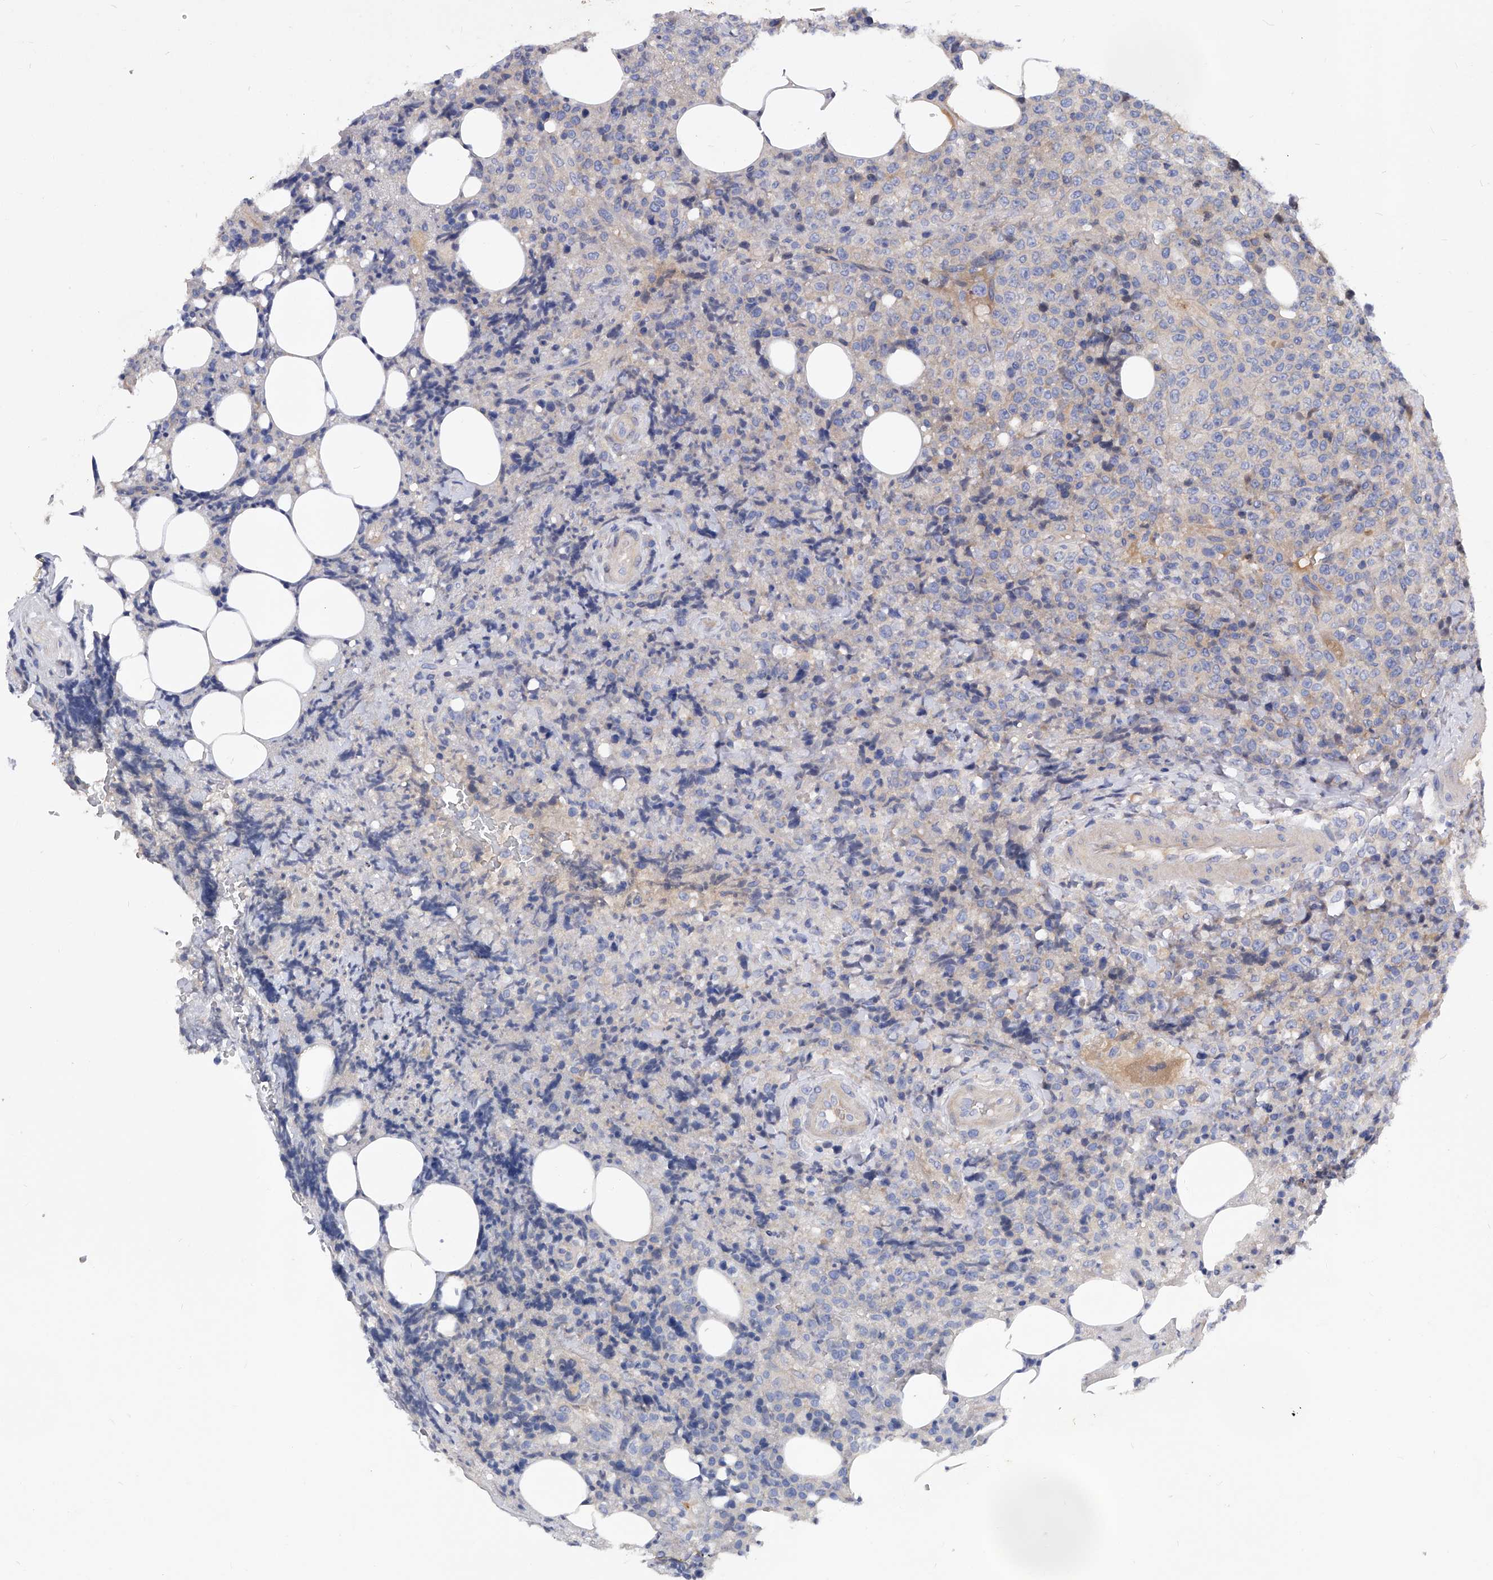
{"staining": {"intensity": "negative", "quantity": "none", "location": "none"}, "tissue": "lymphoma", "cell_type": "Tumor cells", "image_type": "cancer", "snomed": [{"axis": "morphology", "description": "Malignant lymphoma, non-Hodgkin's type, High grade"}, {"axis": "topography", "description": "Lymph node"}], "caption": "Immunohistochemical staining of lymphoma displays no significant positivity in tumor cells. (DAB immunohistochemistry with hematoxylin counter stain).", "gene": "PPP5C", "patient": {"sex": "male", "age": 13}}